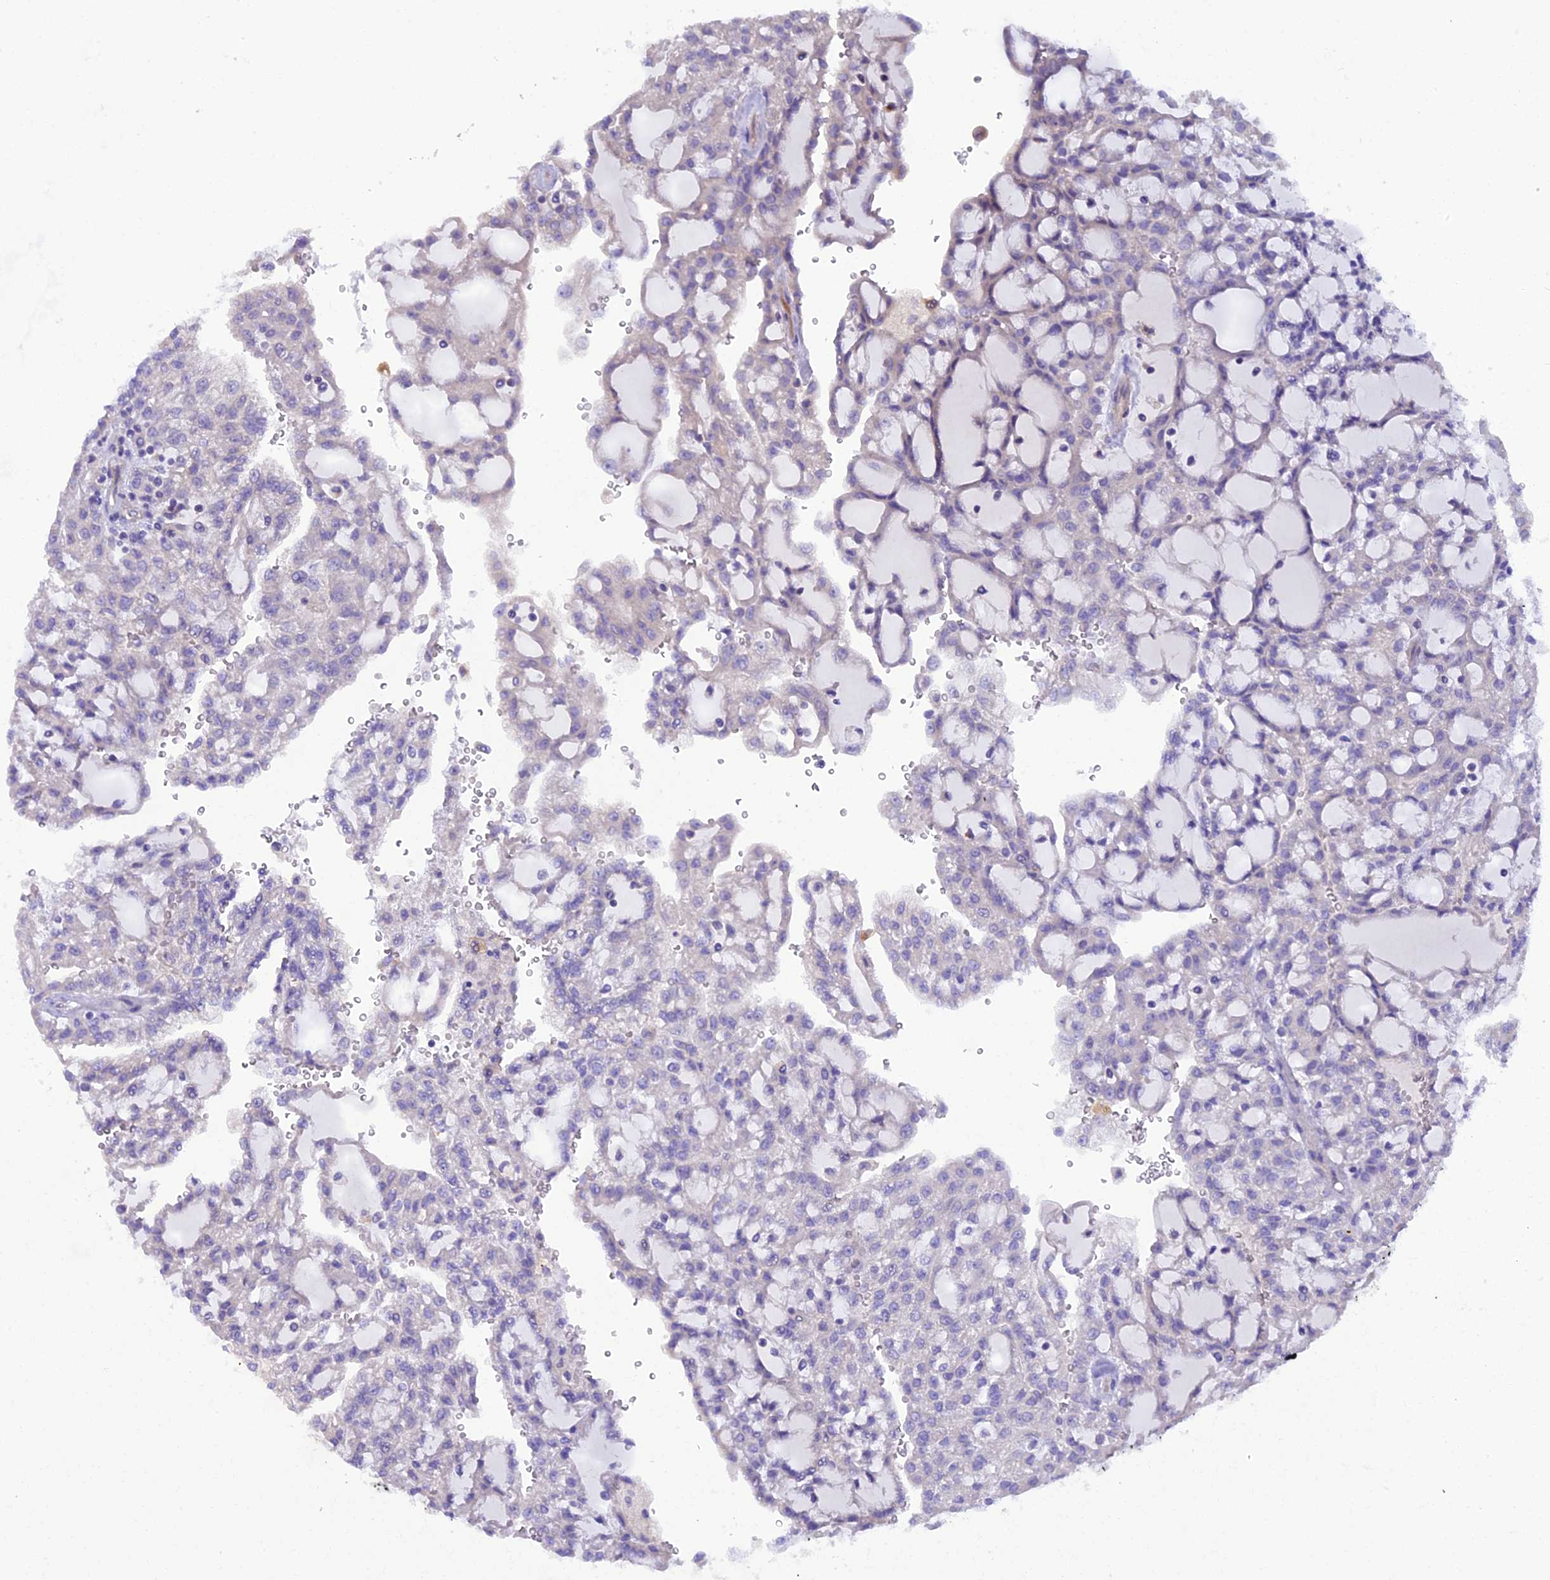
{"staining": {"intensity": "negative", "quantity": "none", "location": "none"}, "tissue": "renal cancer", "cell_type": "Tumor cells", "image_type": "cancer", "snomed": [{"axis": "morphology", "description": "Adenocarcinoma, NOS"}, {"axis": "topography", "description": "Kidney"}], "caption": "Immunohistochemistry micrograph of neoplastic tissue: human renal adenocarcinoma stained with DAB exhibits no significant protein staining in tumor cells.", "gene": "ANO3", "patient": {"sex": "male", "age": 63}}